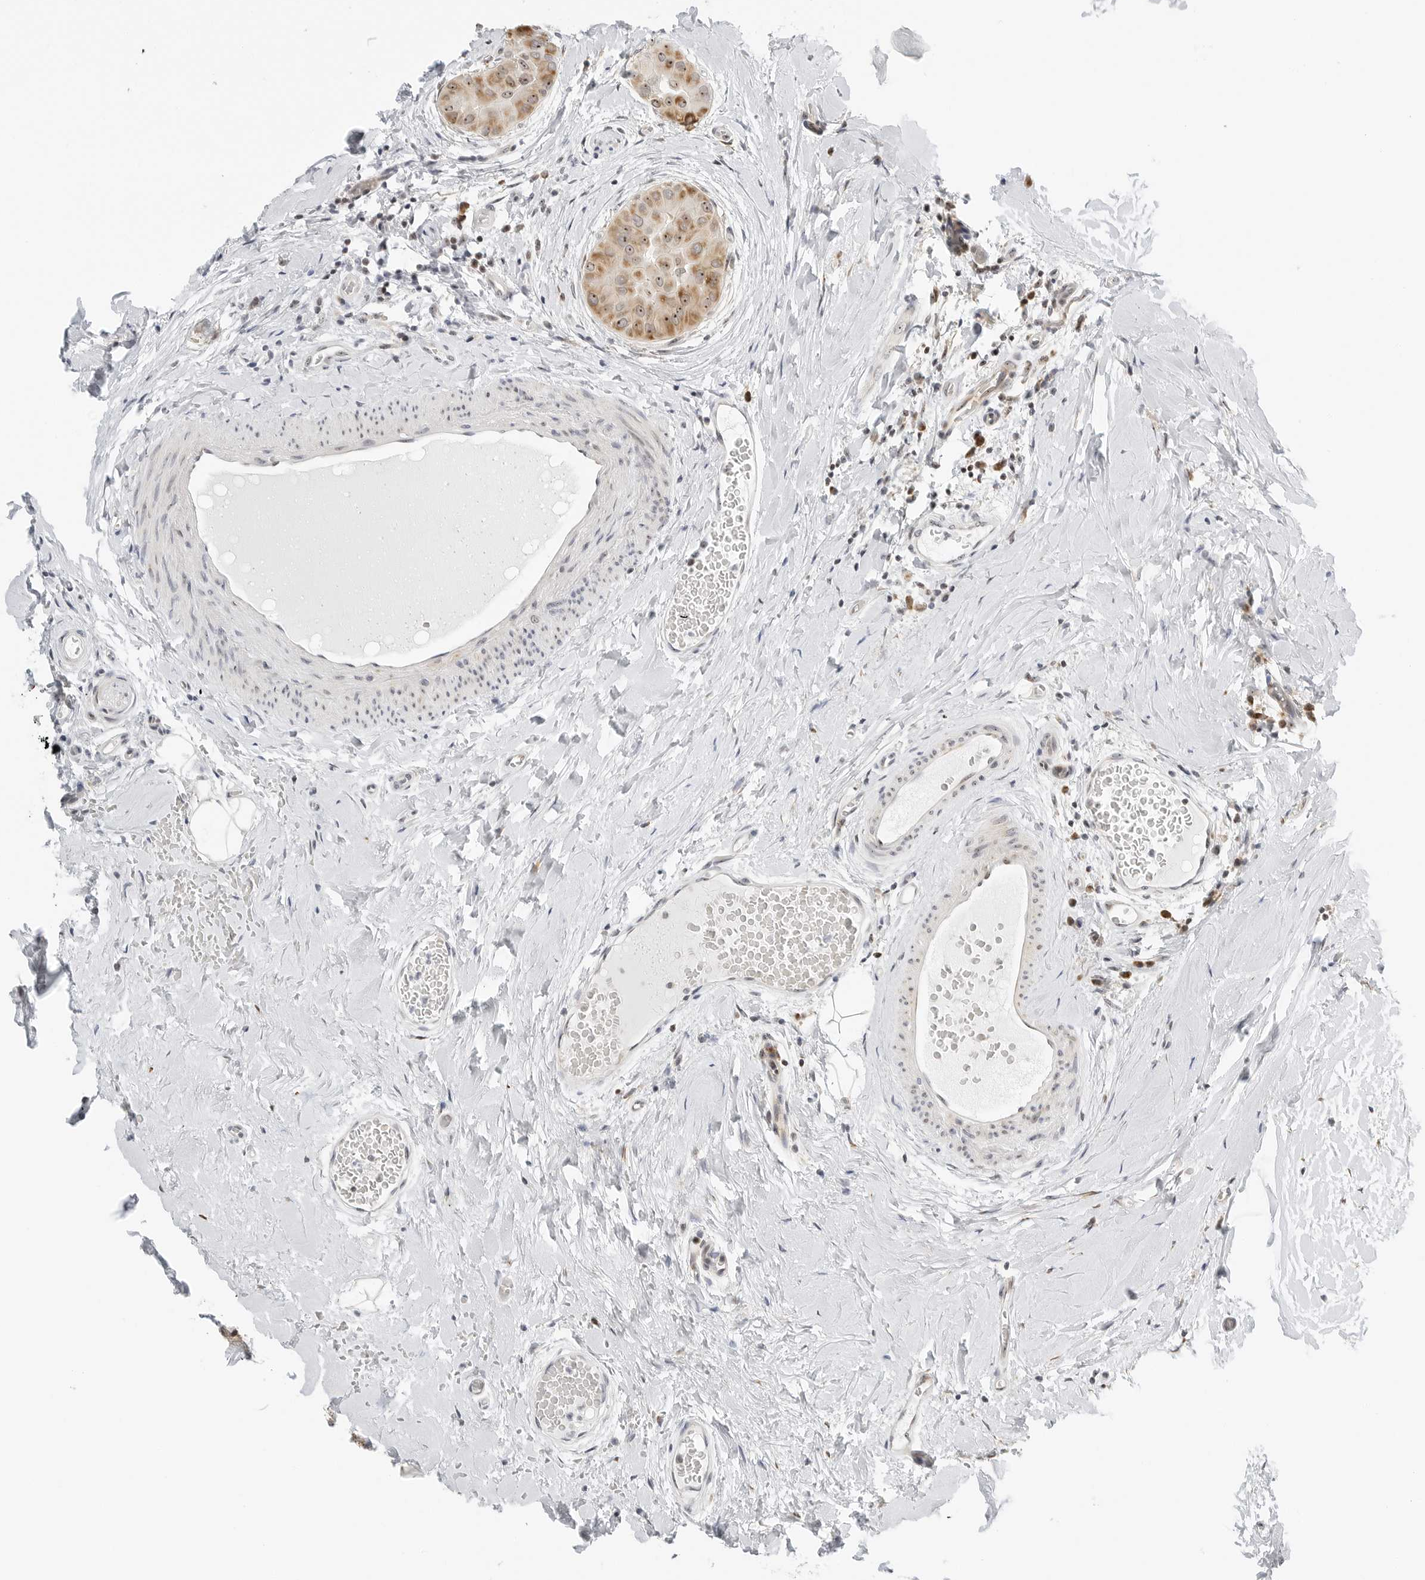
{"staining": {"intensity": "moderate", "quantity": ">75%", "location": "cytoplasmic/membranous,nuclear"}, "tissue": "thyroid cancer", "cell_type": "Tumor cells", "image_type": "cancer", "snomed": [{"axis": "morphology", "description": "Papillary adenocarcinoma, NOS"}, {"axis": "topography", "description": "Thyroid gland"}], "caption": "The immunohistochemical stain labels moderate cytoplasmic/membranous and nuclear positivity in tumor cells of thyroid cancer (papillary adenocarcinoma) tissue. (brown staining indicates protein expression, while blue staining denotes nuclei).", "gene": "RIMKLA", "patient": {"sex": "male", "age": 33}}